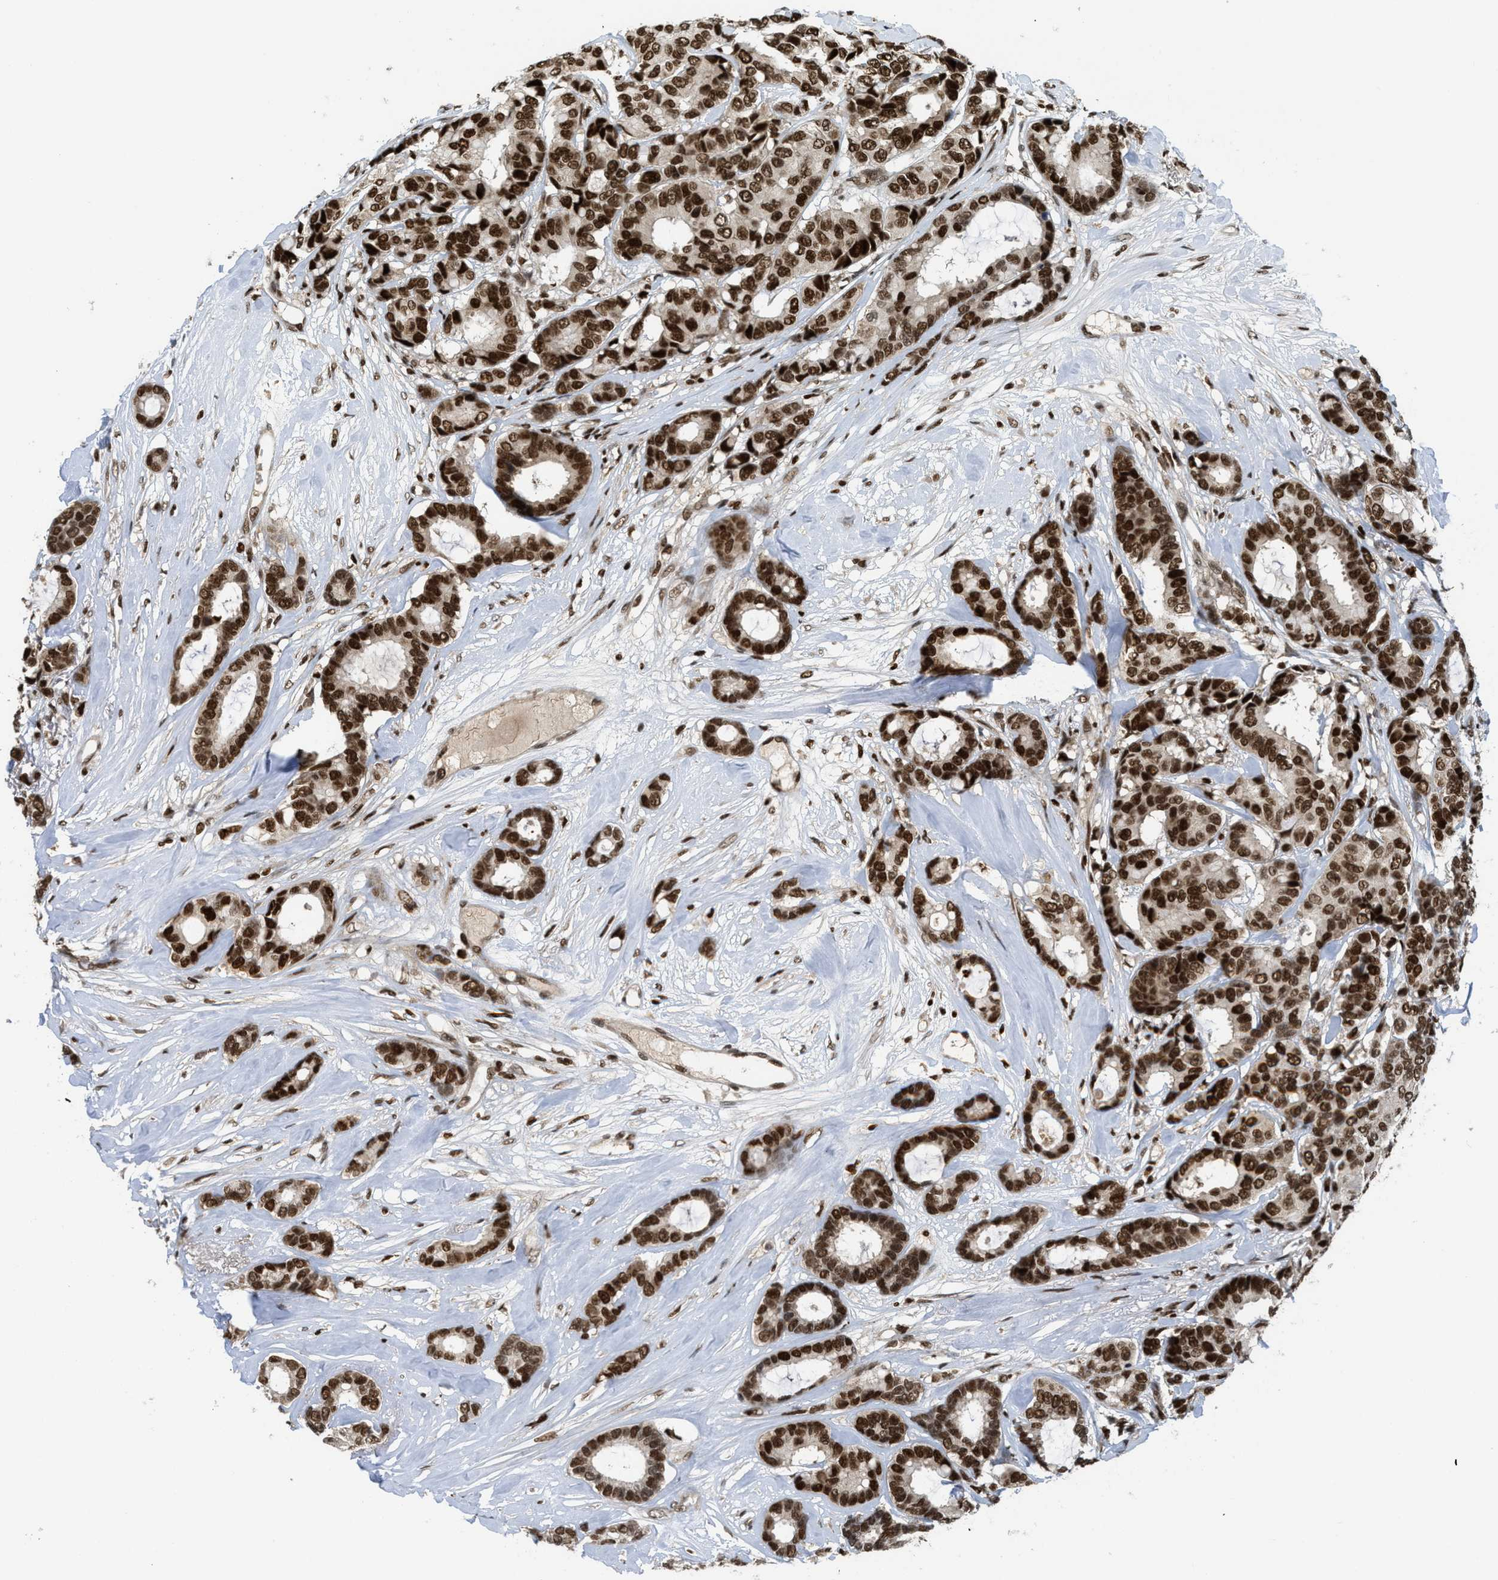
{"staining": {"intensity": "strong", "quantity": ">75%", "location": "nuclear"}, "tissue": "breast cancer", "cell_type": "Tumor cells", "image_type": "cancer", "snomed": [{"axis": "morphology", "description": "Duct carcinoma"}, {"axis": "topography", "description": "Breast"}], "caption": "Breast cancer stained for a protein reveals strong nuclear positivity in tumor cells.", "gene": "RFX5", "patient": {"sex": "female", "age": 87}}